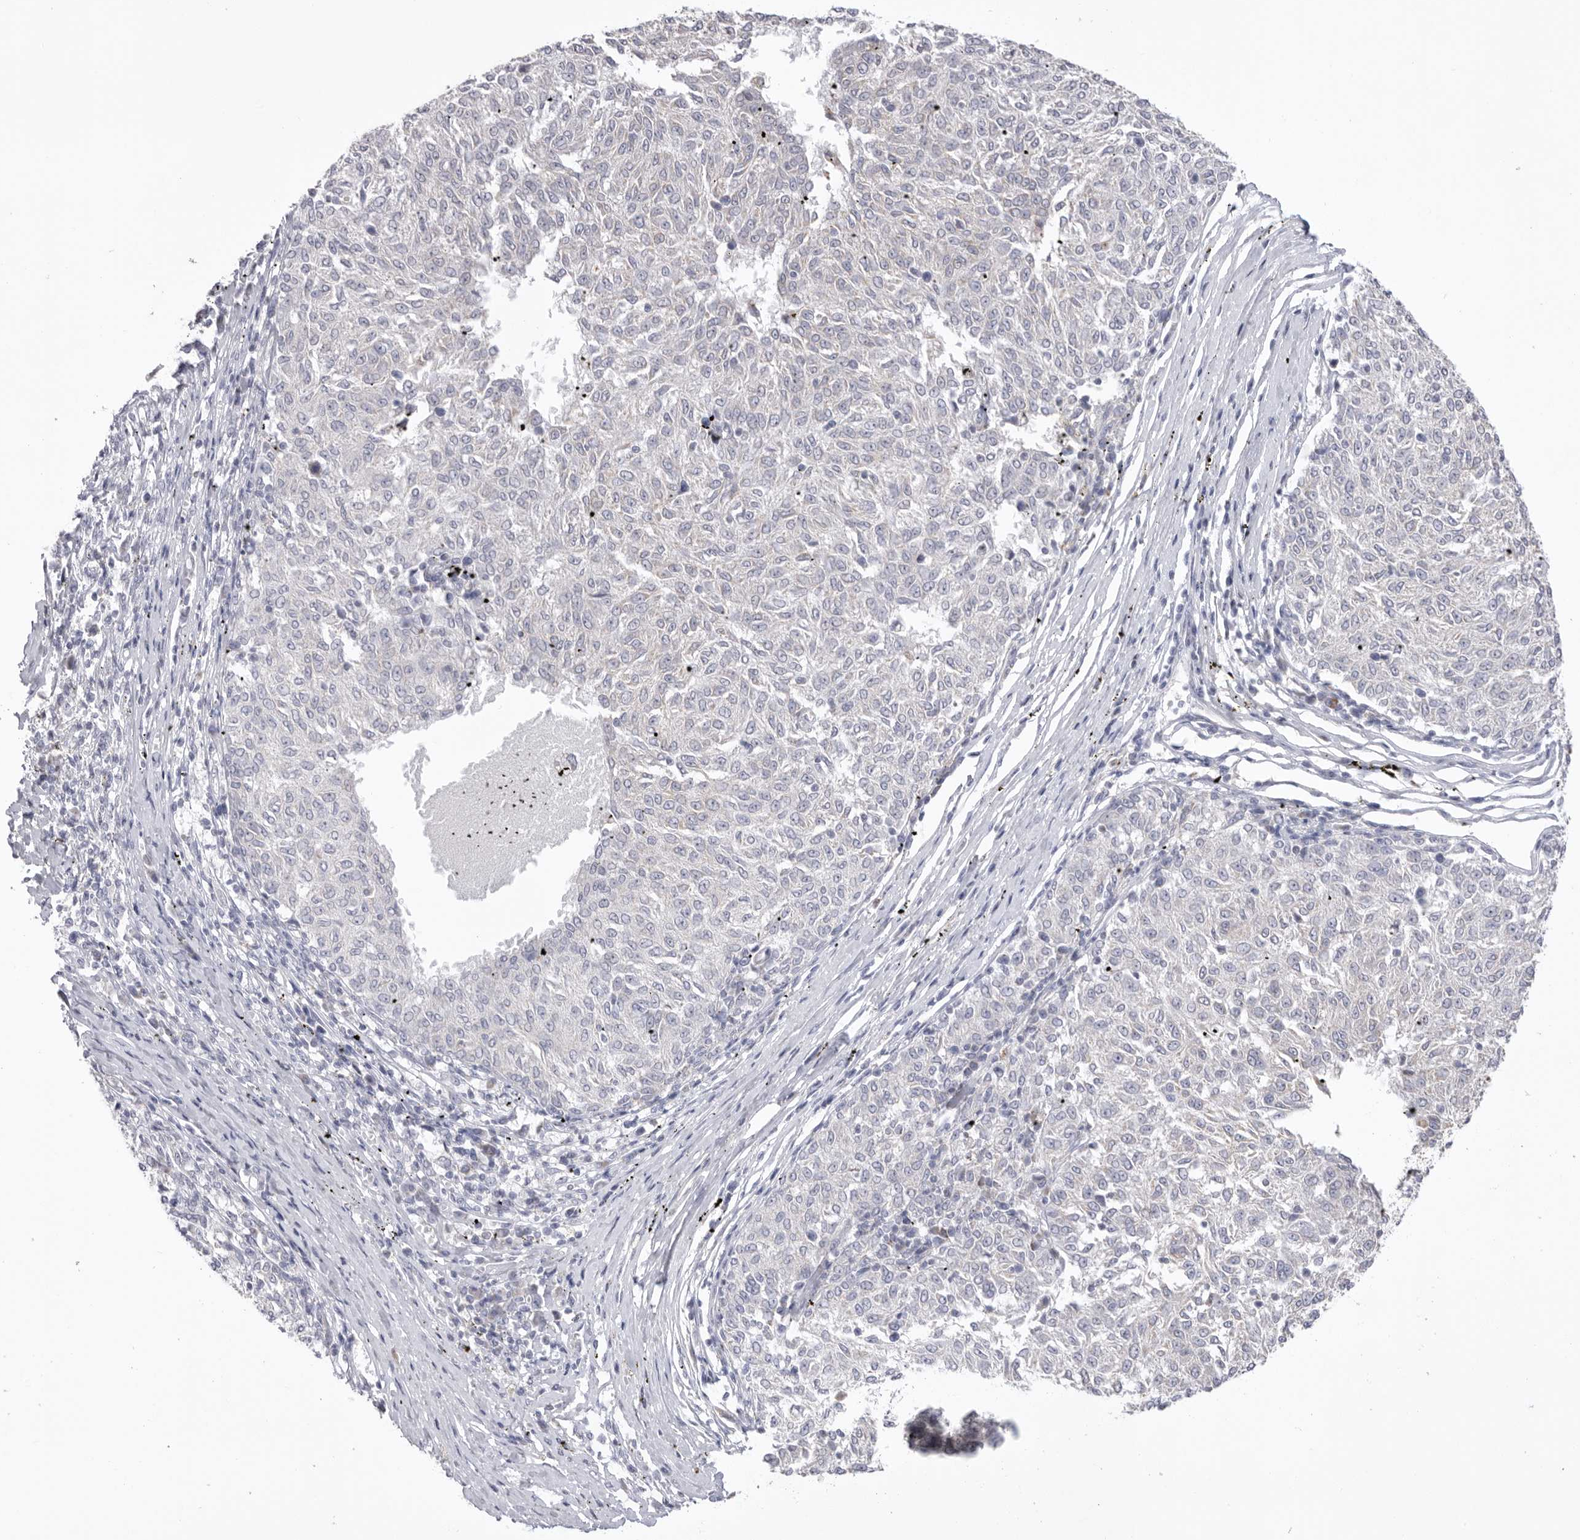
{"staining": {"intensity": "negative", "quantity": "none", "location": "none"}, "tissue": "melanoma", "cell_type": "Tumor cells", "image_type": "cancer", "snomed": [{"axis": "morphology", "description": "Malignant melanoma, NOS"}, {"axis": "topography", "description": "Skin"}], "caption": "Photomicrograph shows no protein positivity in tumor cells of melanoma tissue.", "gene": "VDAC3", "patient": {"sex": "female", "age": 72}}